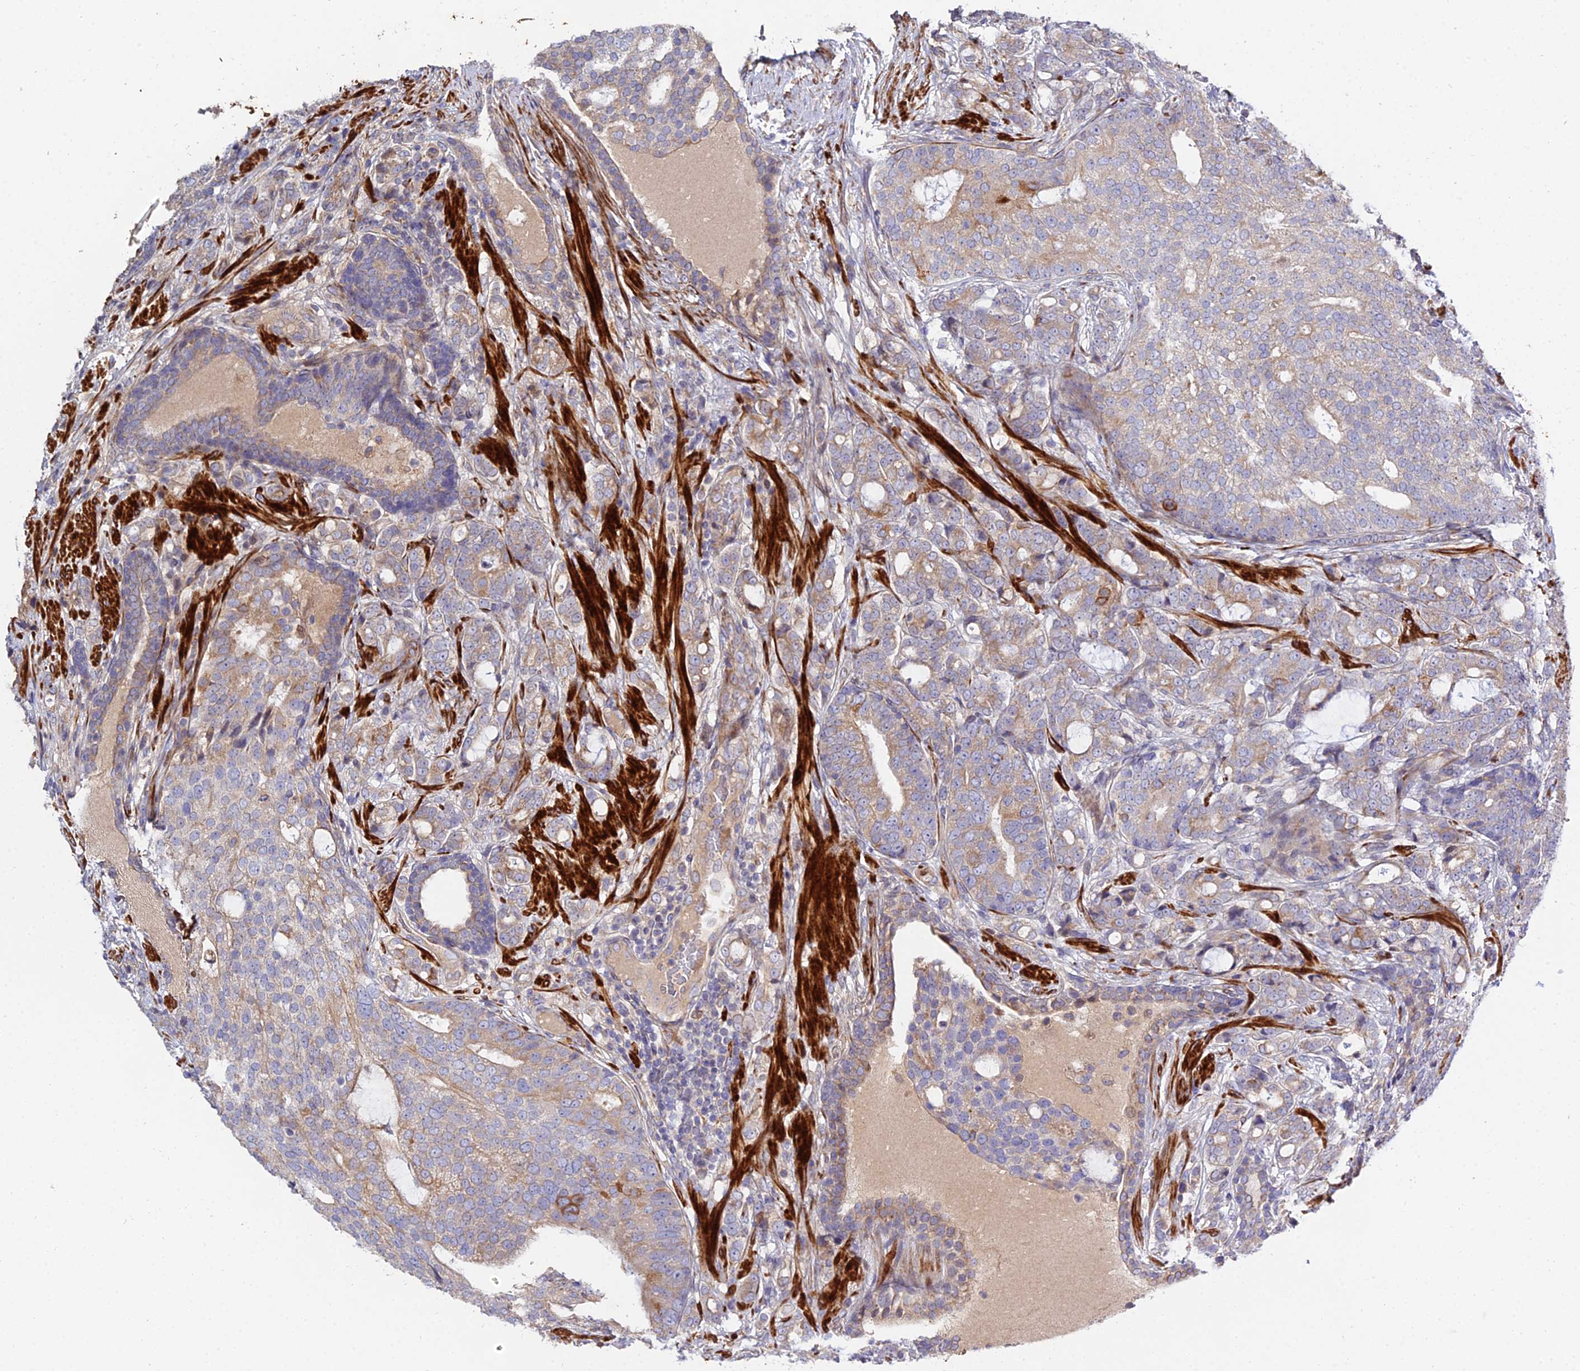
{"staining": {"intensity": "moderate", "quantity": "<25%", "location": "cytoplasmic/membranous"}, "tissue": "prostate cancer", "cell_type": "Tumor cells", "image_type": "cancer", "snomed": [{"axis": "morphology", "description": "Adenocarcinoma, High grade"}, {"axis": "topography", "description": "Prostate"}], "caption": "This image demonstrates immunohistochemistry (IHC) staining of human adenocarcinoma (high-grade) (prostate), with low moderate cytoplasmic/membranous positivity in approximately <25% of tumor cells.", "gene": "ARL6IP1", "patient": {"sex": "male", "age": 67}}